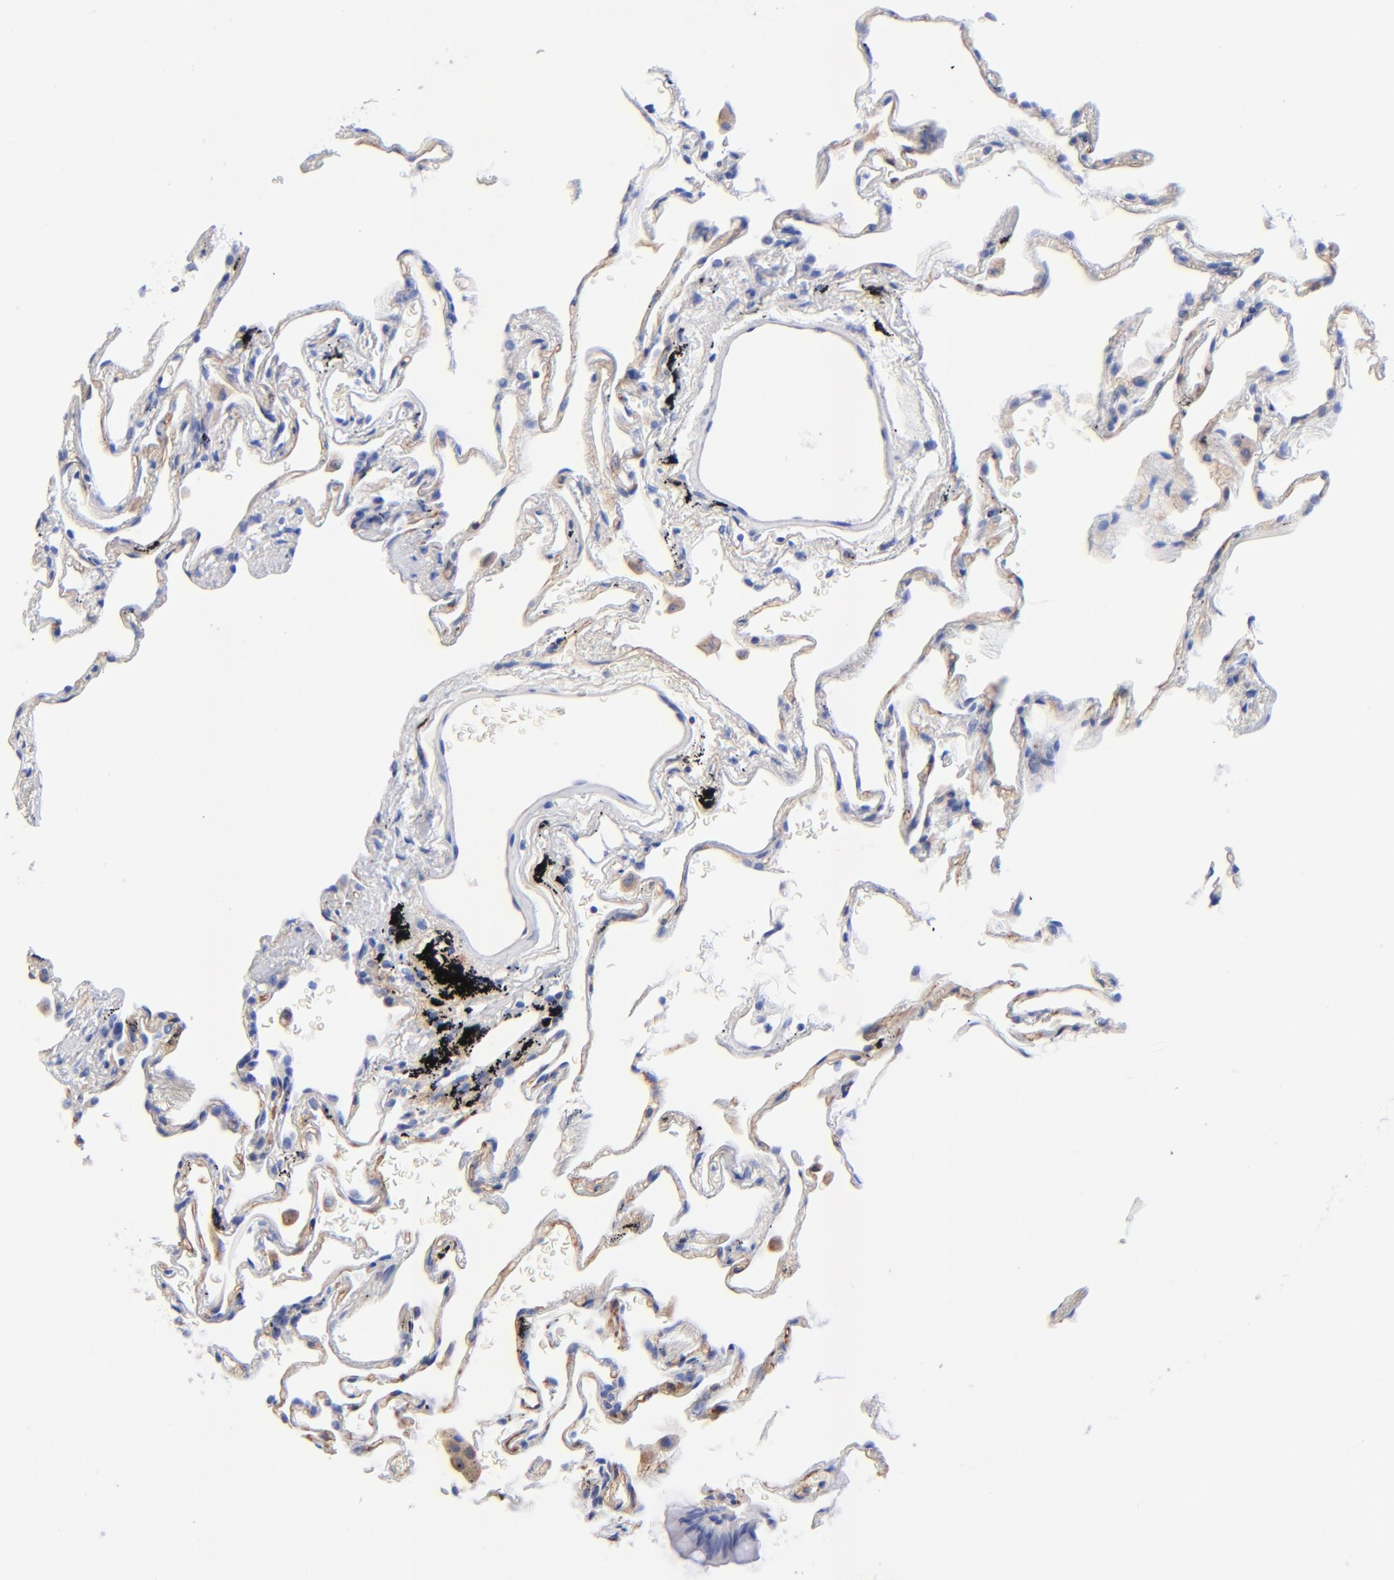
{"staining": {"intensity": "moderate", "quantity": "25%-75%", "location": "cytoplasmic/membranous"}, "tissue": "lung", "cell_type": "Alveolar cells", "image_type": "normal", "snomed": [{"axis": "morphology", "description": "Normal tissue, NOS"}, {"axis": "morphology", "description": "Inflammation, NOS"}, {"axis": "topography", "description": "Lung"}], "caption": "High-power microscopy captured an IHC histopathology image of normal lung, revealing moderate cytoplasmic/membranous positivity in about 25%-75% of alveolar cells. The staining was performed using DAB, with brown indicating positive protein expression. Nuclei are stained blue with hematoxylin.", "gene": "SLC44A2", "patient": {"sex": "male", "age": 69}}